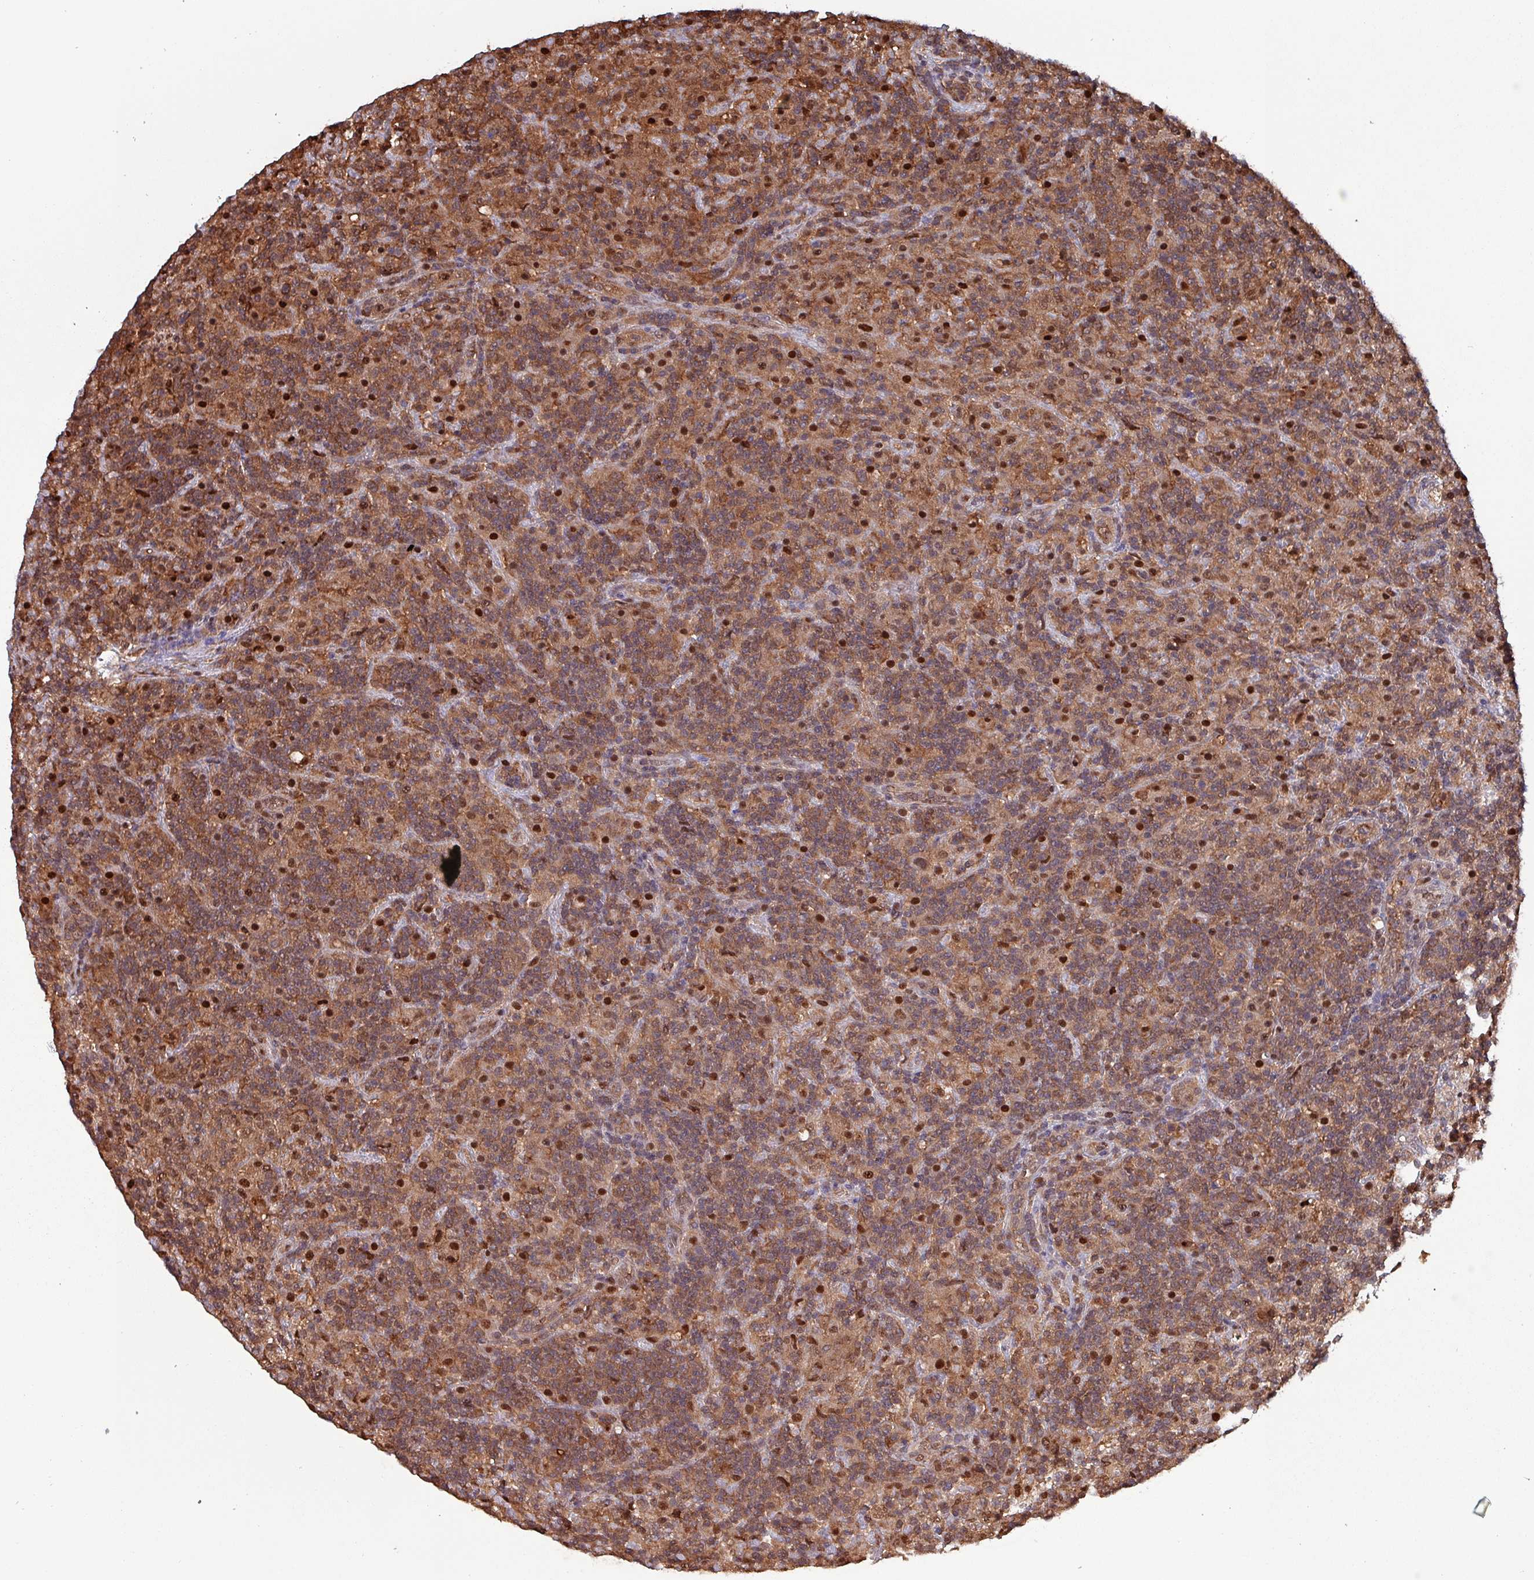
{"staining": {"intensity": "moderate", "quantity": ">75%", "location": "cytoplasmic/membranous,nuclear"}, "tissue": "lymphoma", "cell_type": "Tumor cells", "image_type": "cancer", "snomed": [{"axis": "morphology", "description": "Hodgkin's disease, NOS"}, {"axis": "topography", "description": "Lymph node"}], "caption": "DAB (3,3'-diaminobenzidine) immunohistochemical staining of human Hodgkin's disease shows moderate cytoplasmic/membranous and nuclear protein positivity in about >75% of tumor cells.", "gene": "PSMB8", "patient": {"sex": "male", "age": 70}}